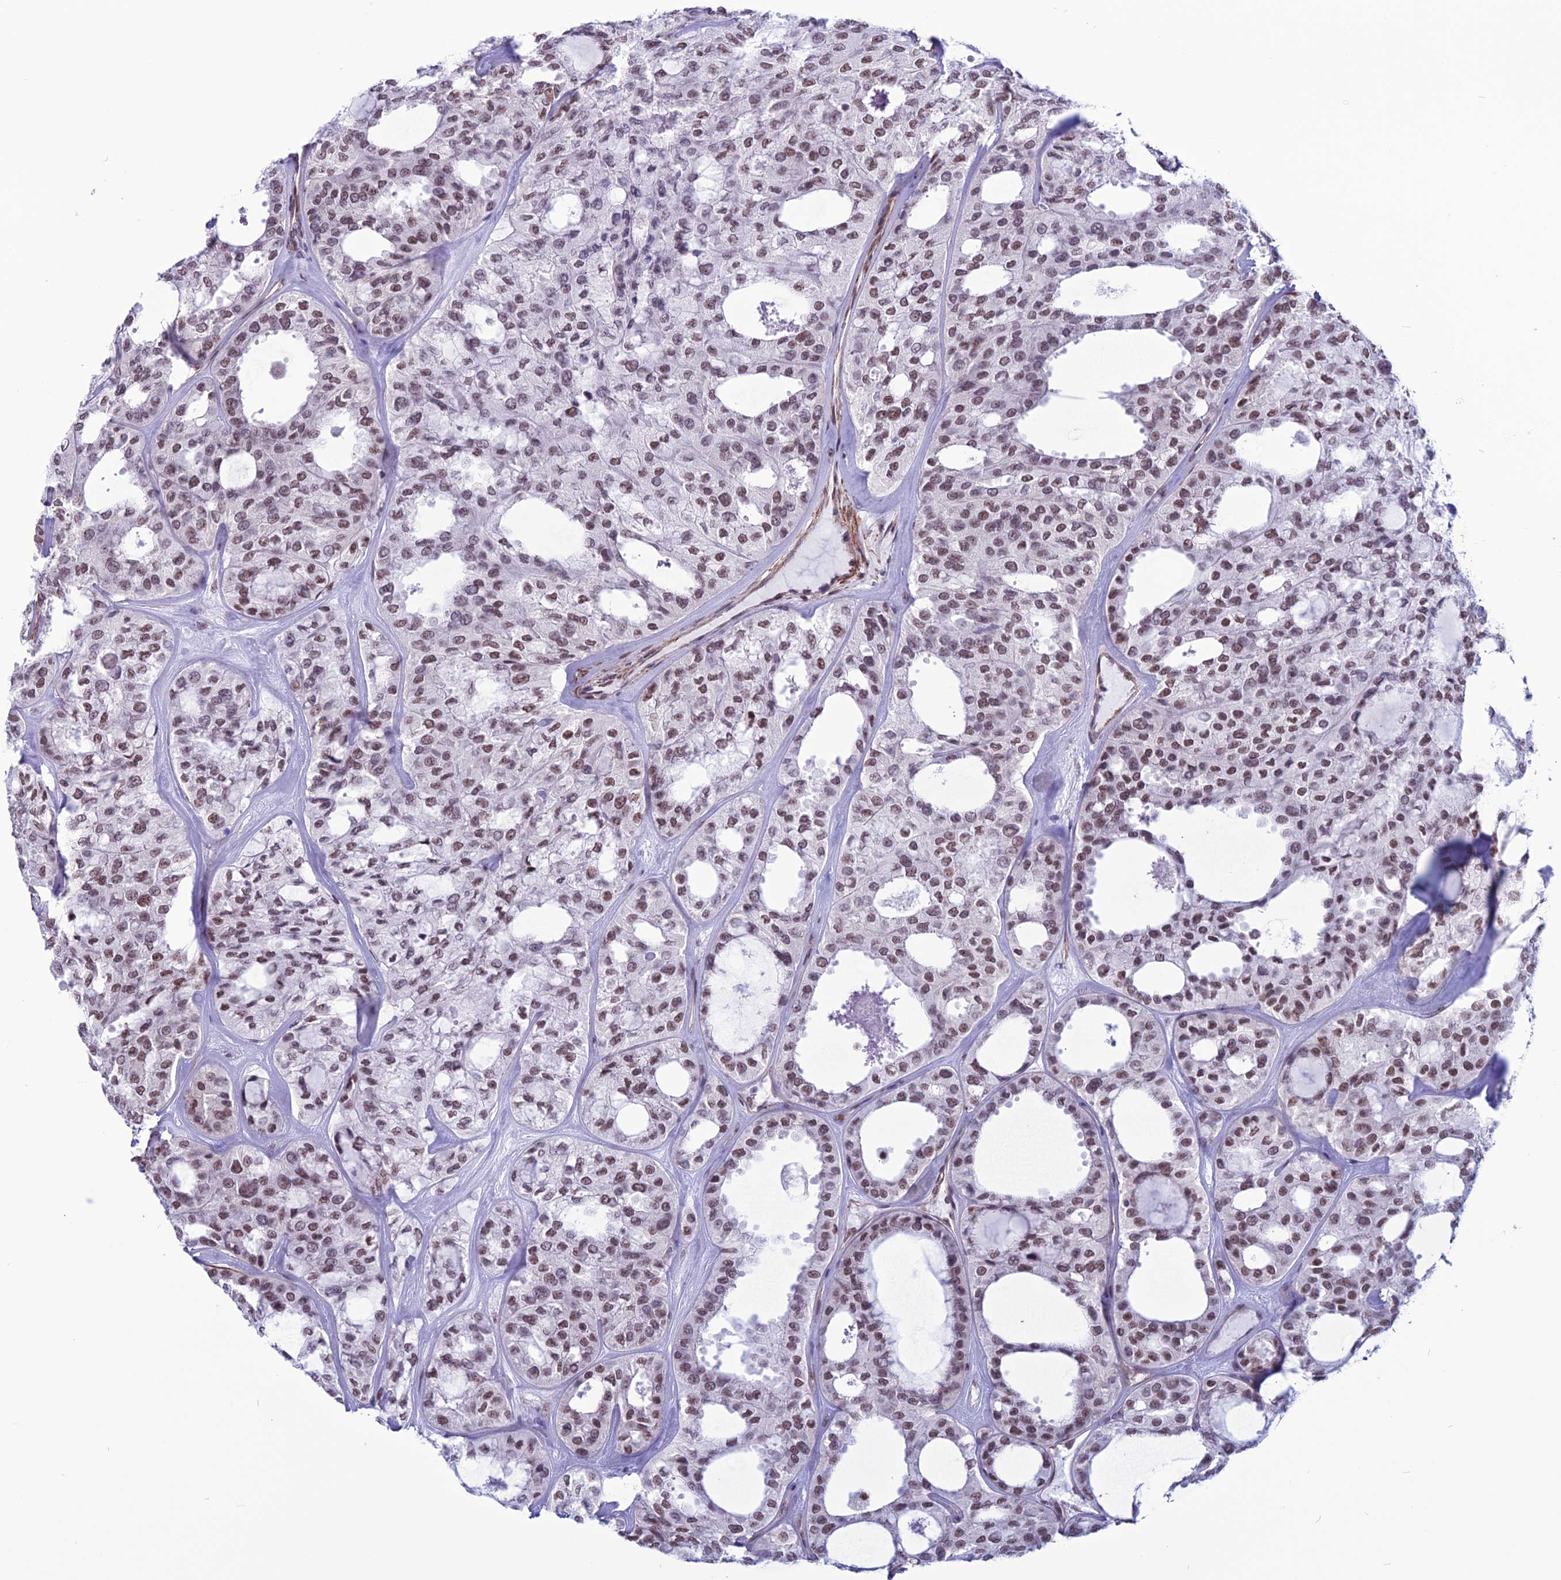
{"staining": {"intensity": "moderate", "quantity": ">75%", "location": "nuclear"}, "tissue": "thyroid cancer", "cell_type": "Tumor cells", "image_type": "cancer", "snomed": [{"axis": "morphology", "description": "Follicular adenoma carcinoma, NOS"}, {"axis": "topography", "description": "Thyroid gland"}], "caption": "Brown immunohistochemical staining in thyroid cancer (follicular adenoma carcinoma) displays moderate nuclear positivity in approximately >75% of tumor cells. Immunohistochemistry (ihc) stains the protein in brown and the nuclei are stained blue.", "gene": "U2AF1", "patient": {"sex": "male", "age": 75}}